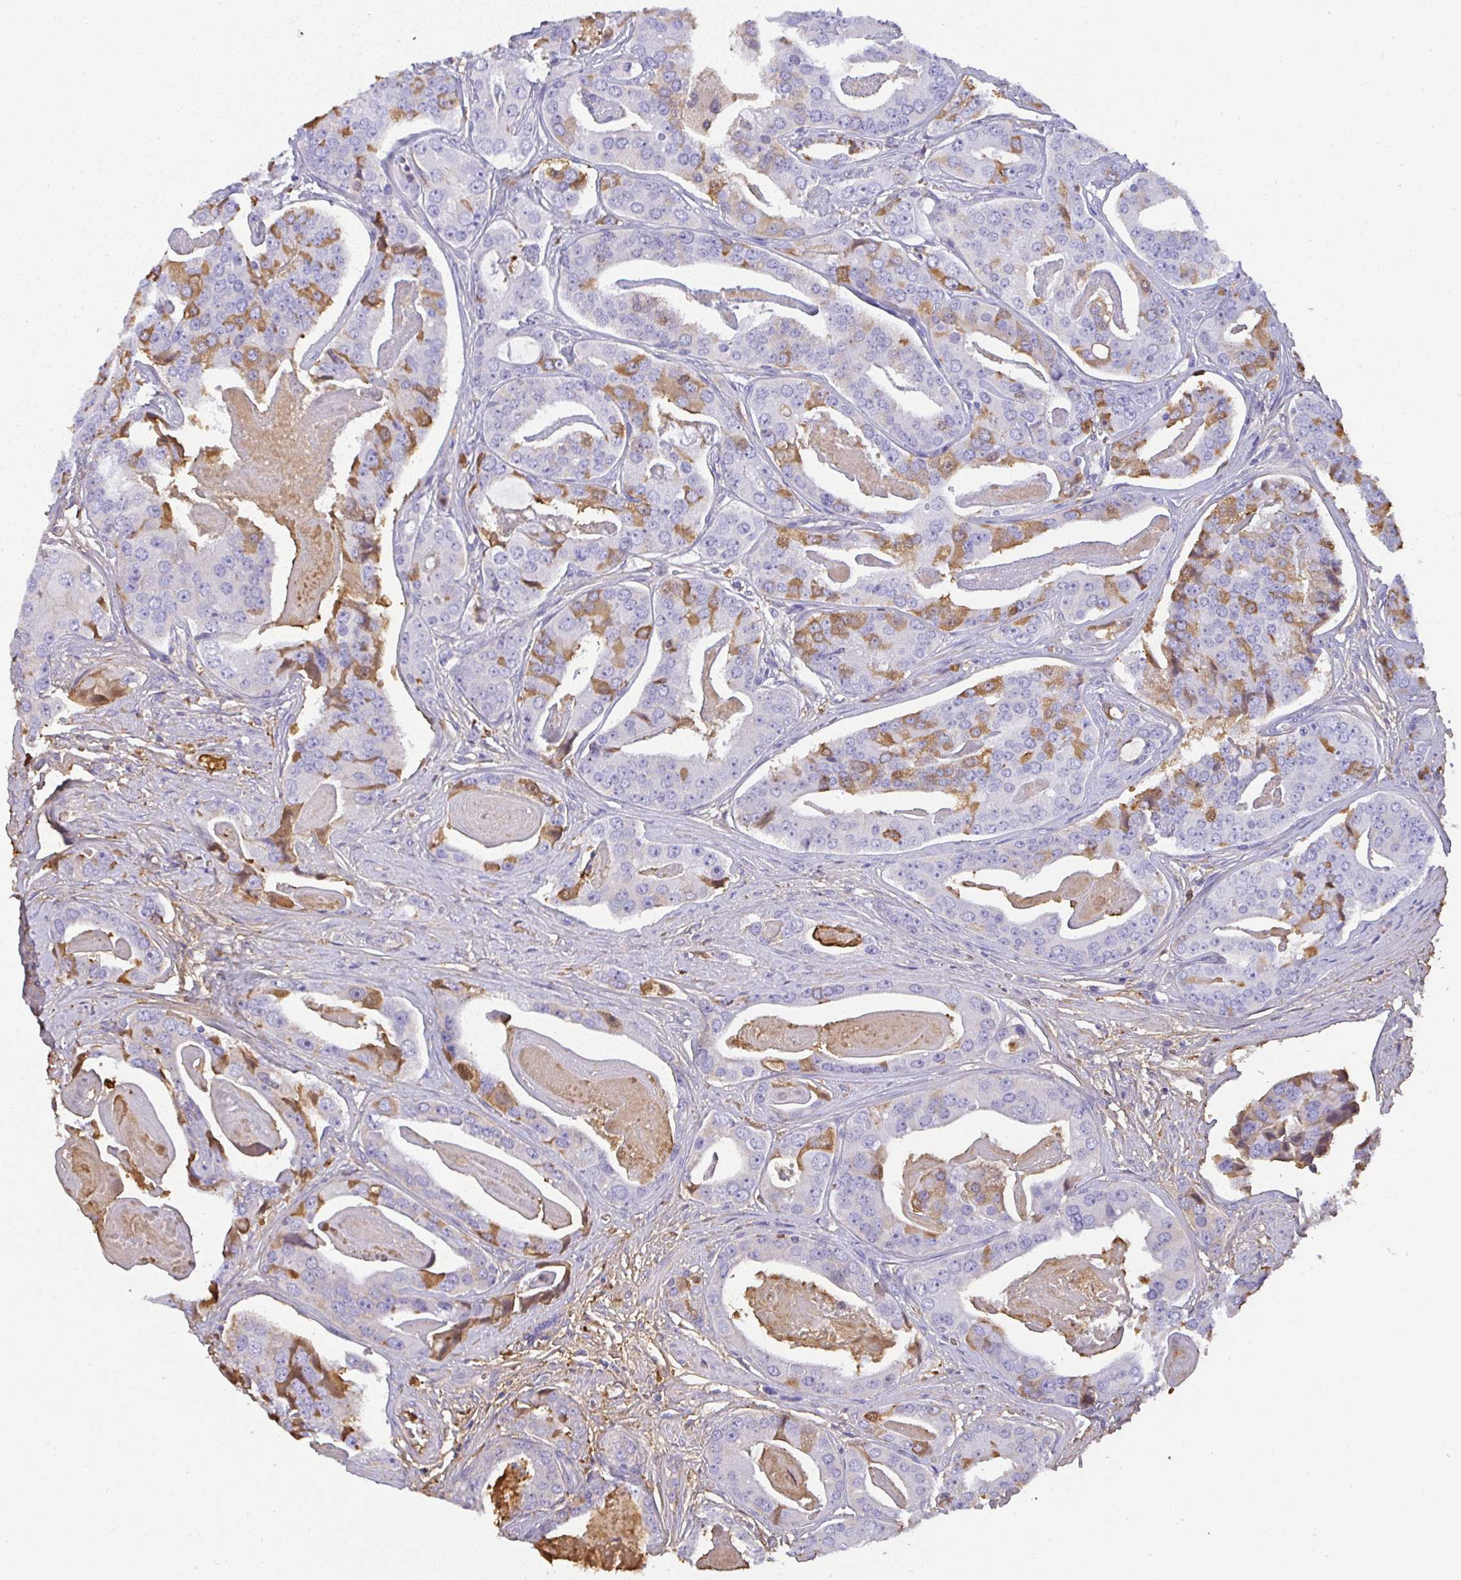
{"staining": {"intensity": "moderate", "quantity": "25%-75%", "location": "cytoplasmic/membranous"}, "tissue": "prostate cancer", "cell_type": "Tumor cells", "image_type": "cancer", "snomed": [{"axis": "morphology", "description": "Adenocarcinoma, High grade"}, {"axis": "topography", "description": "Prostate"}], "caption": "The immunohistochemical stain highlights moderate cytoplasmic/membranous positivity in tumor cells of prostate cancer (adenocarcinoma (high-grade)) tissue.", "gene": "SMYD5", "patient": {"sex": "male", "age": 71}}